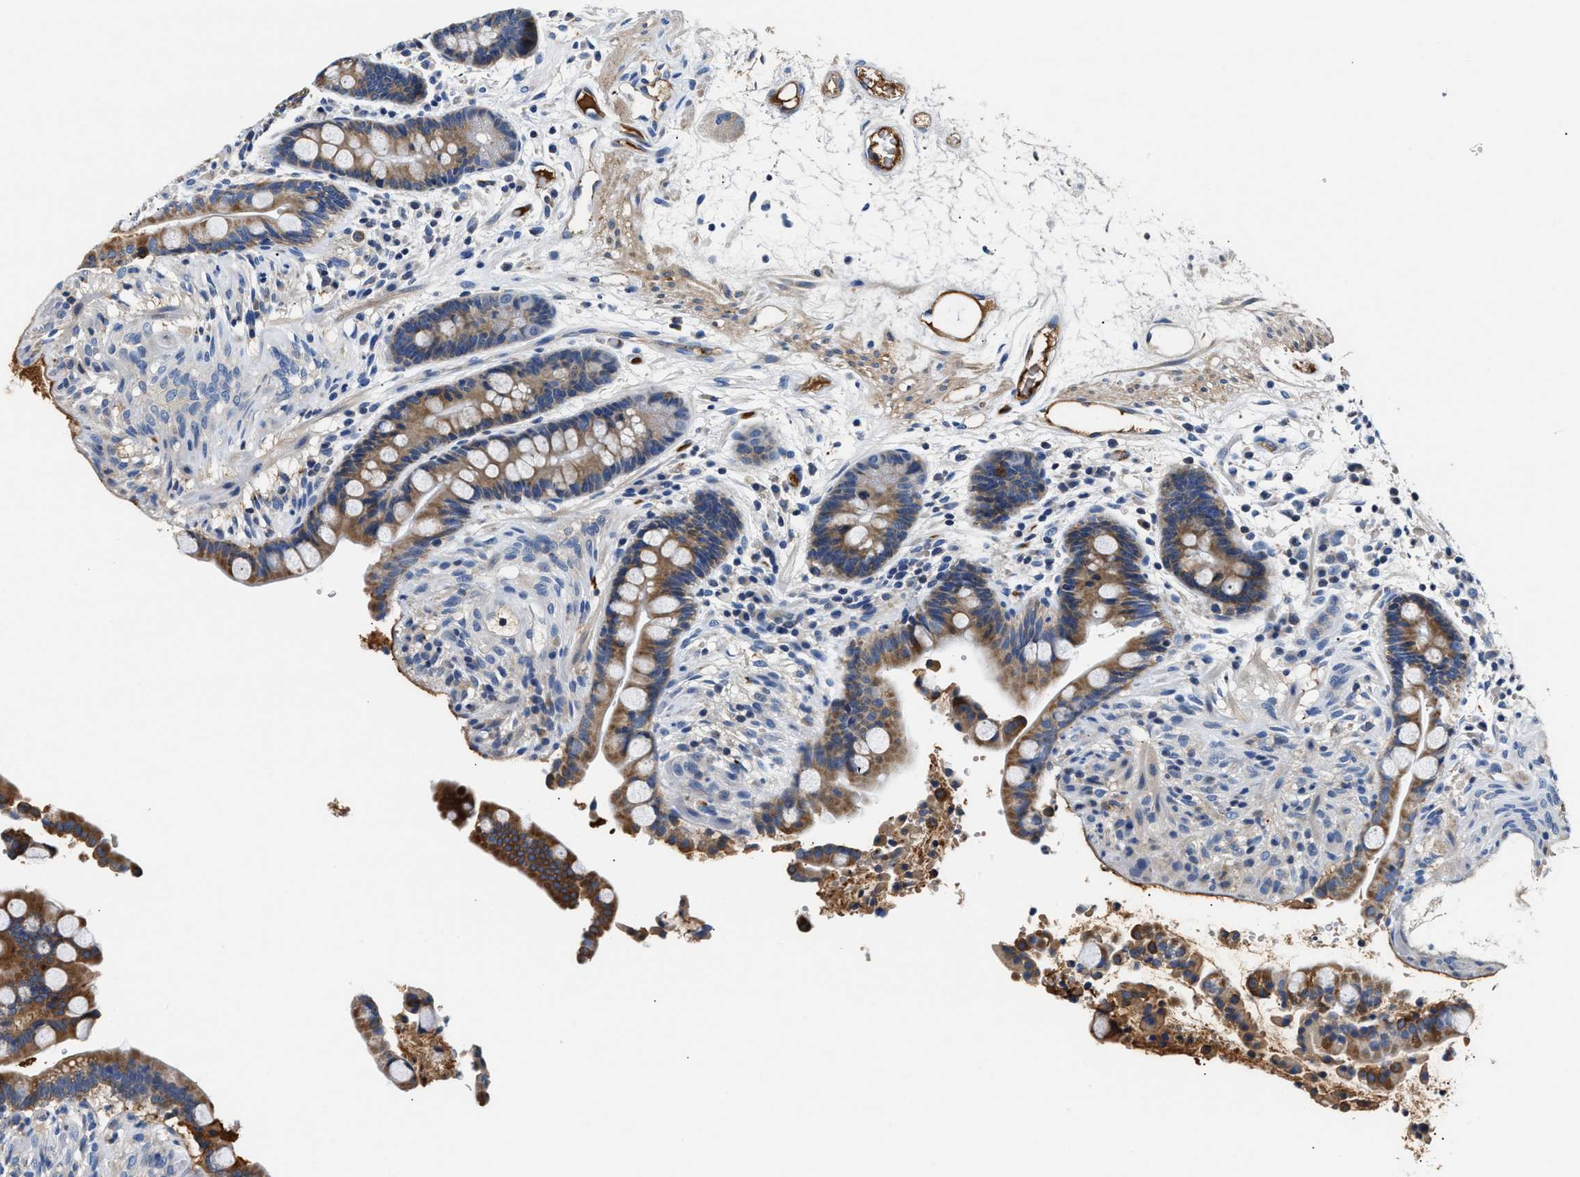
{"staining": {"intensity": "moderate", "quantity": ">75%", "location": "cytoplasmic/membranous"}, "tissue": "colon", "cell_type": "Endothelial cells", "image_type": "normal", "snomed": [{"axis": "morphology", "description": "Normal tissue, NOS"}, {"axis": "topography", "description": "Colon"}], "caption": "IHC (DAB) staining of unremarkable human colon displays moderate cytoplasmic/membranous protein expression in about >75% of endothelial cells. The protein of interest is shown in brown color, while the nuclei are stained blue.", "gene": "TUT7", "patient": {"sex": "male", "age": 73}}